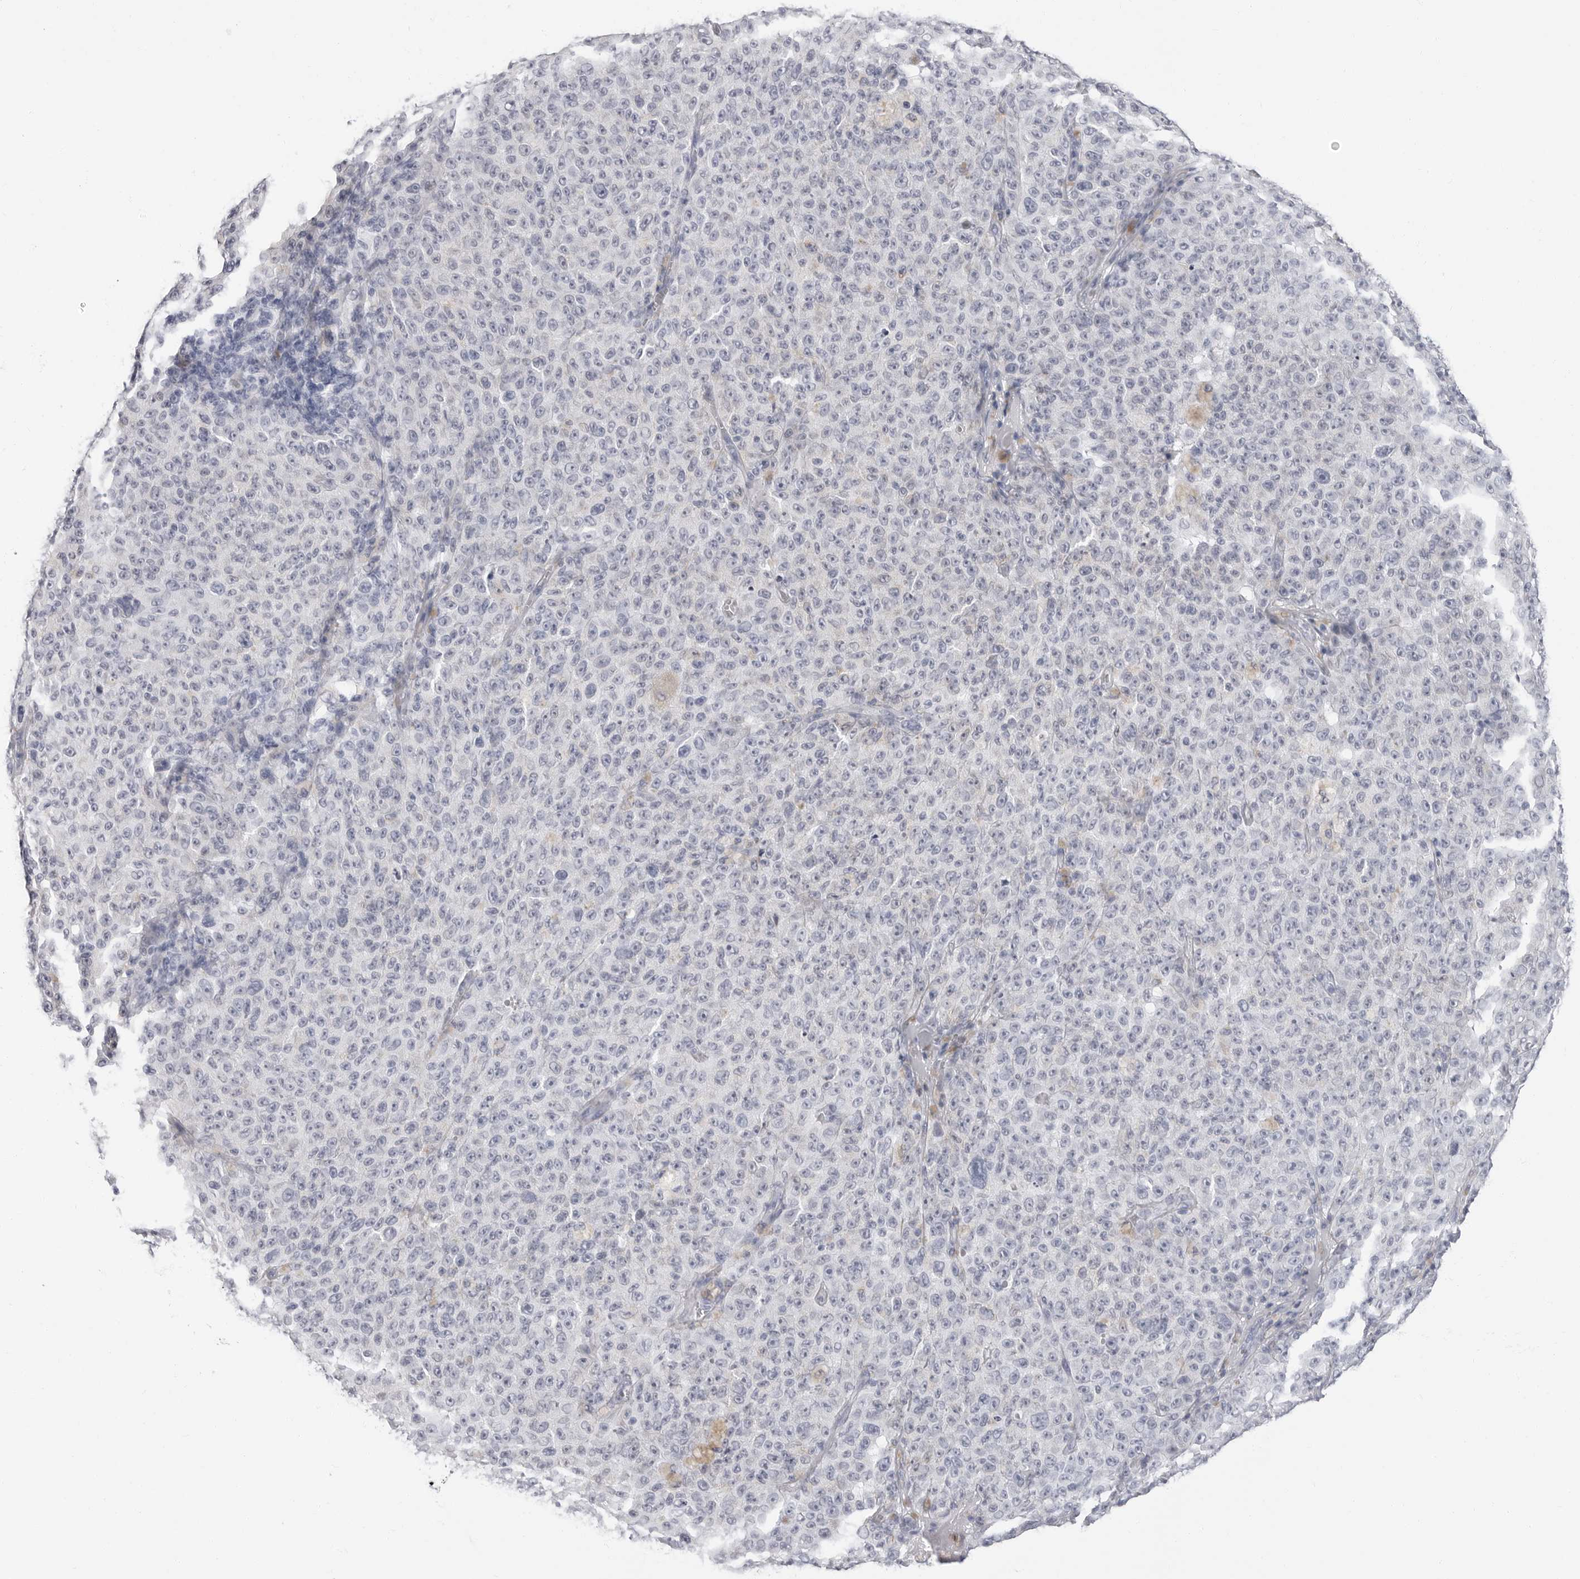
{"staining": {"intensity": "negative", "quantity": "none", "location": "none"}, "tissue": "melanoma", "cell_type": "Tumor cells", "image_type": "cancer", "snomed": [{"axis": "morphology", "description": "Malignant melanoma, NOS"}, {"axis": "topography", "description": "Skin"}], "caption": "A histopathology image of malignant melanoma stained for a protein displays no brown staining in tumor cells.", "gene": "ERICH3", "patient": {"sex": "female", "age": 82}}